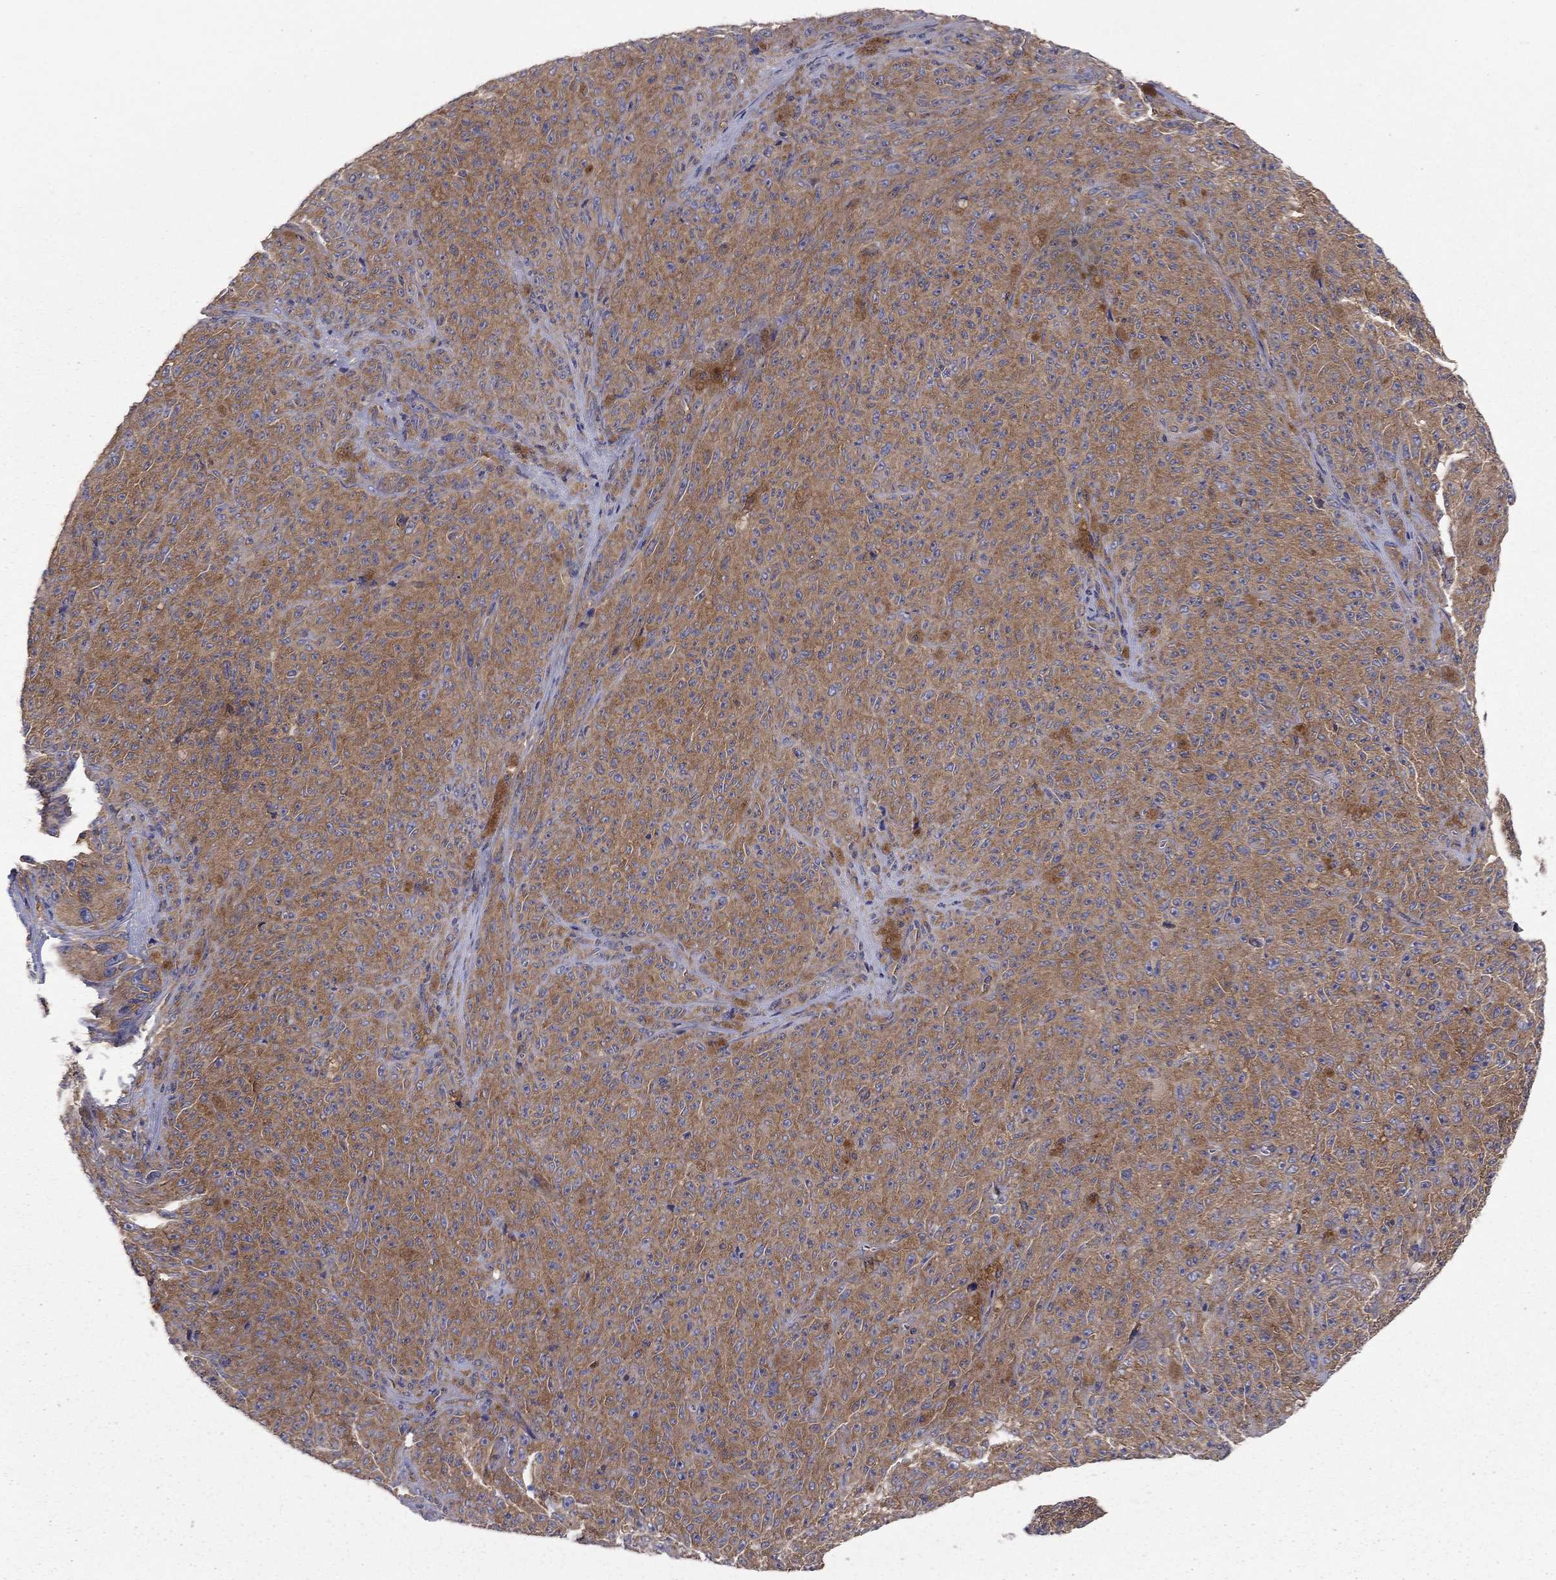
{"staining": {"intensity": "moderate", "quantity": ">75%", "location": "cytoplasmic/membranous"}, "tissue": "melanoma", "cell_type": "Tumor cells", "image_type": "cancer", "snomed": [{"axis": "morphology", "description": "Malignant melanoma, NOS"}, {"axis": "topography", "description": "Skin"}], "caption": "Melanoma tissue exhibits moderate cytoplasmic/membranous expression in approximately >75% of tumor cells", "gene": "RNF123", "patient": {"sex": "female", "age": 82}}